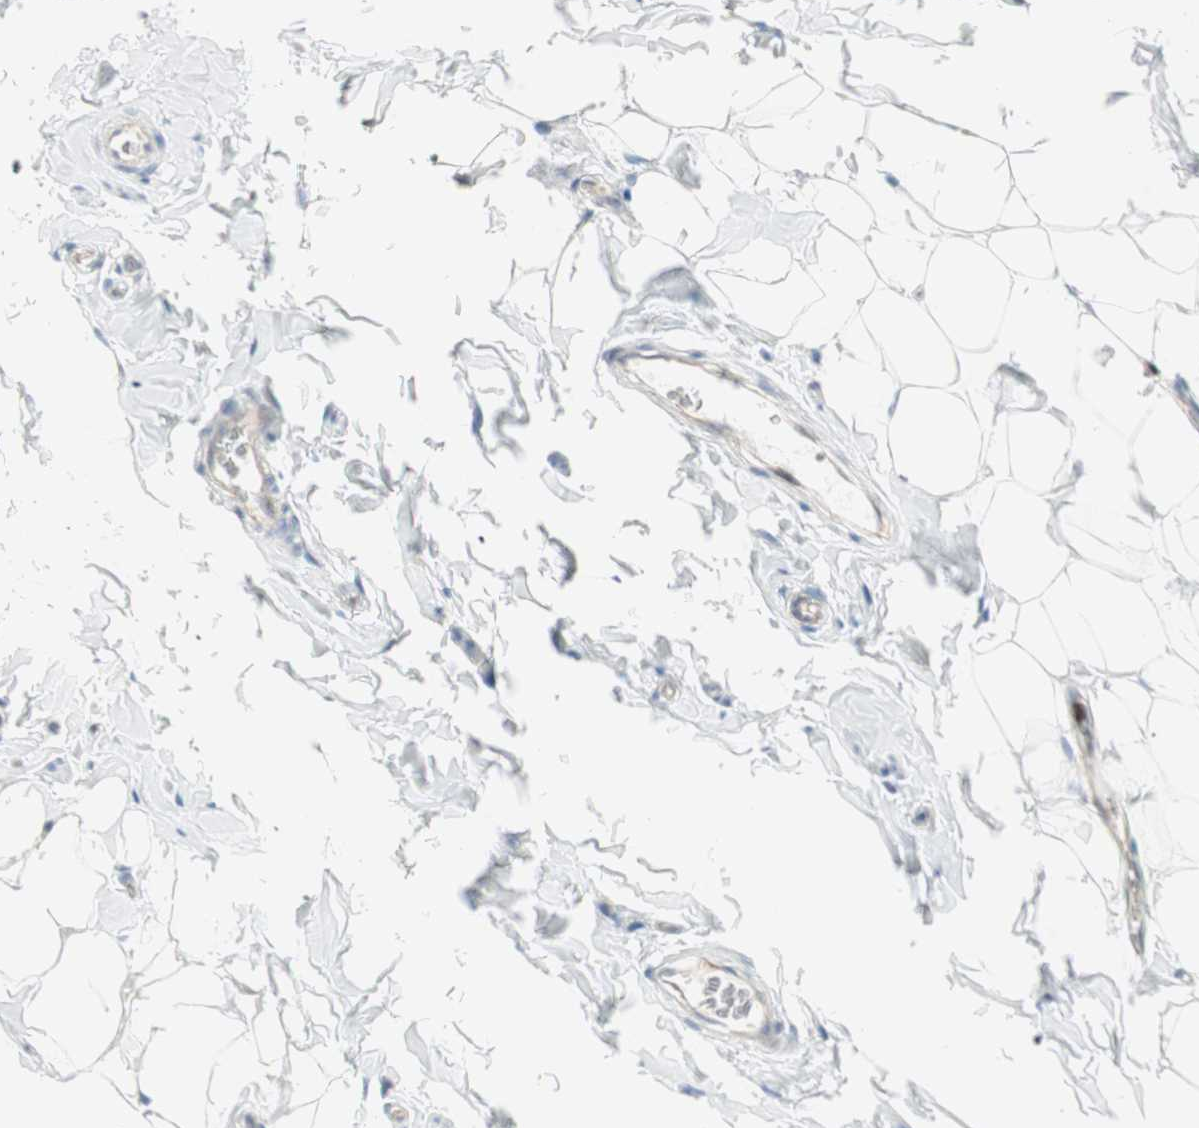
{"staining": {"intensity": "weak", "quantity": ">75%", "location": "cytoplasmic/membranous"}, "tissue": "epididymis", "cell_type": "Glandular cells", "image_type": "normal", "snomed": [{"axis": "morphology", "description": "Normal tissue, NOS"}, {"axis": "topography", "description": "Epididymis"}], "caption": "This micrograph displays IHC staining of benign epididymis, with low weak cytoplasmic/membranous expression in about >75% of glandular cells.", "gene": "PPP1CA", "patient": {"sex": "male", "age": 26}}